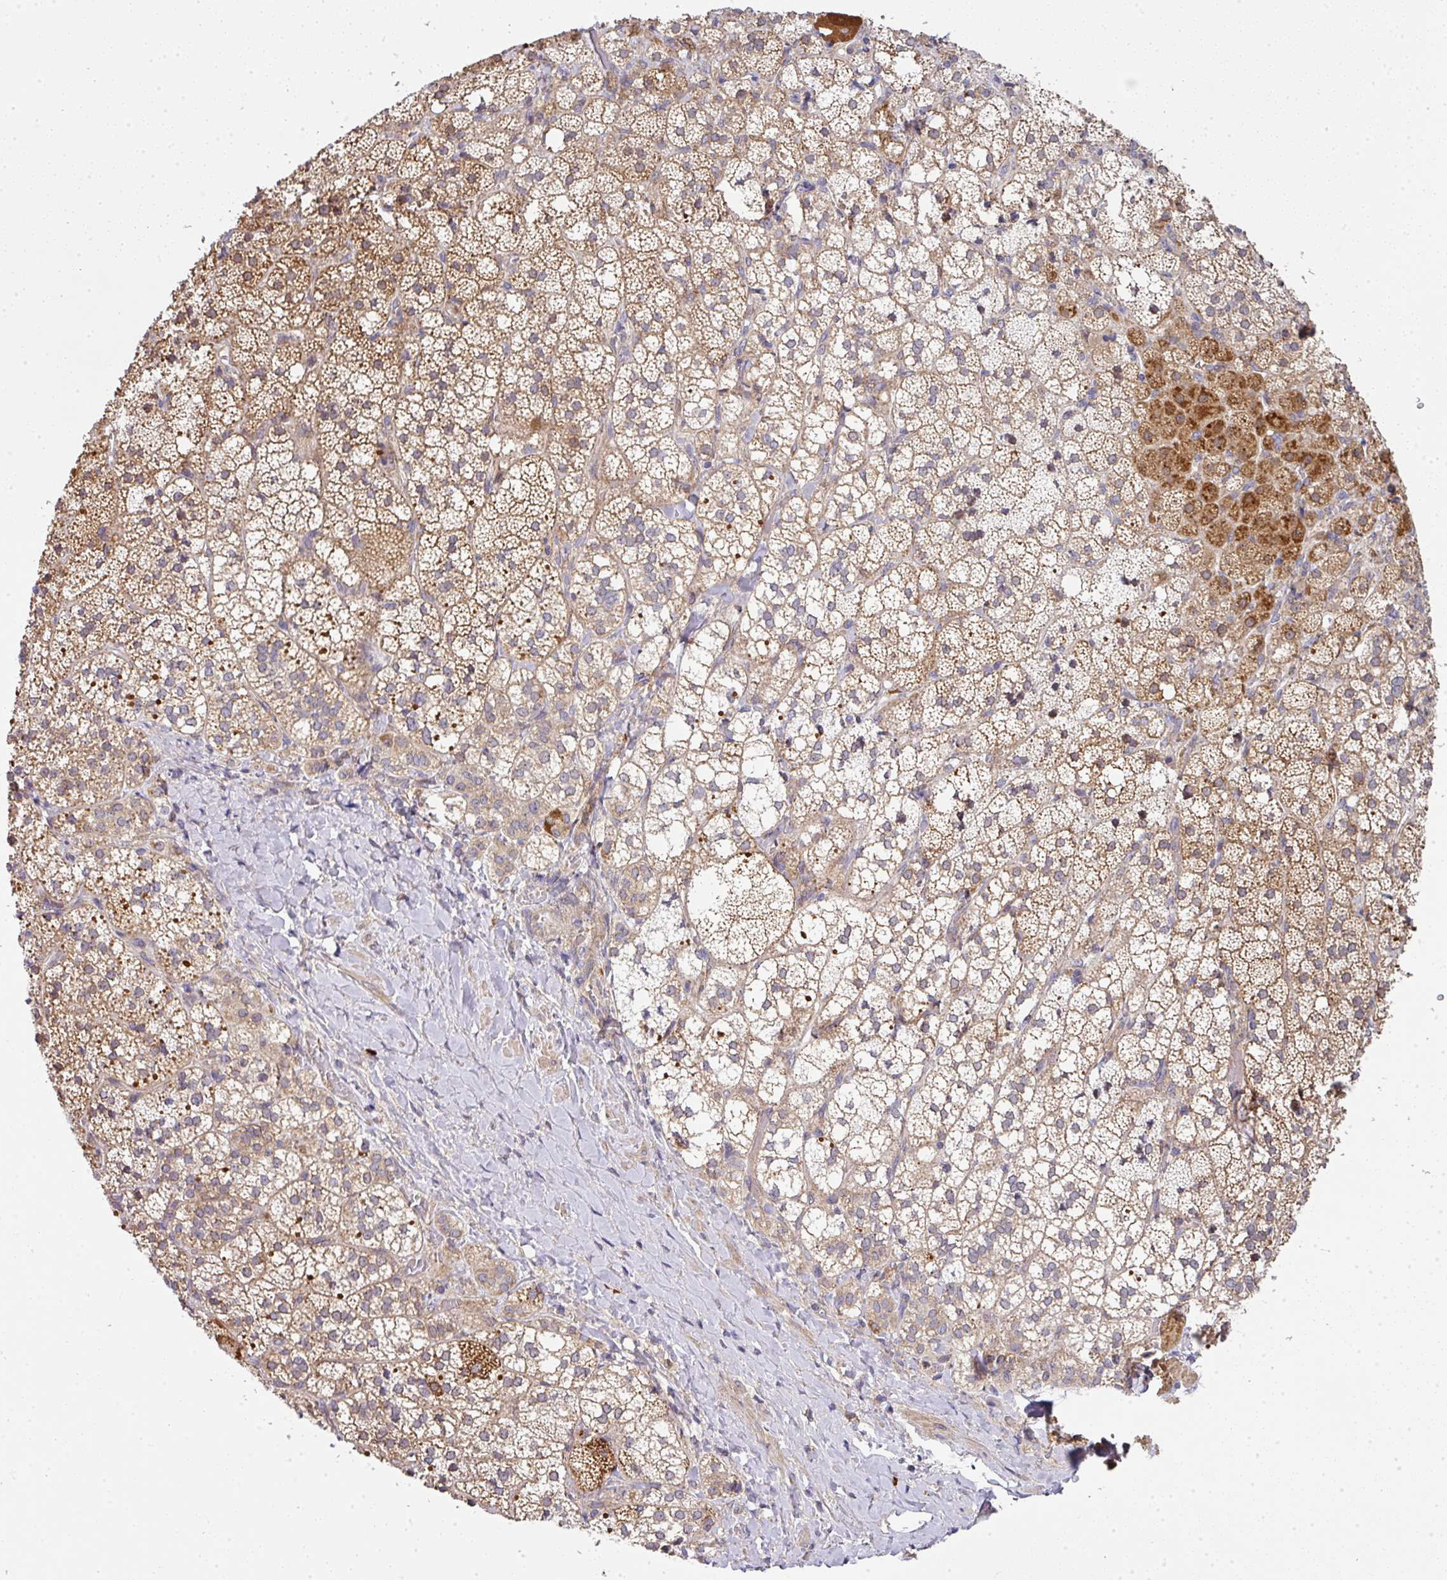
{"staining": {"intensity": "moderate", "quantity": ">75%", "location": "cytoplasmic/membranous"}, "tissue": "adrenal gland", "cell_type": "Glandular cells", "image_type": "normal", "snomed": [{"axis": "morphology", "description": "Normal tissue, NOS"}, {"axis": "topography", "description": "Adrenal gland"}], "caption": "Moderate cytoplasmic/membranous expression is present in approximately >75% of glandular cells in unremarkable adrenal gland.", "gene": "STK35", "patient": {"sex": "male", "age": 53}}